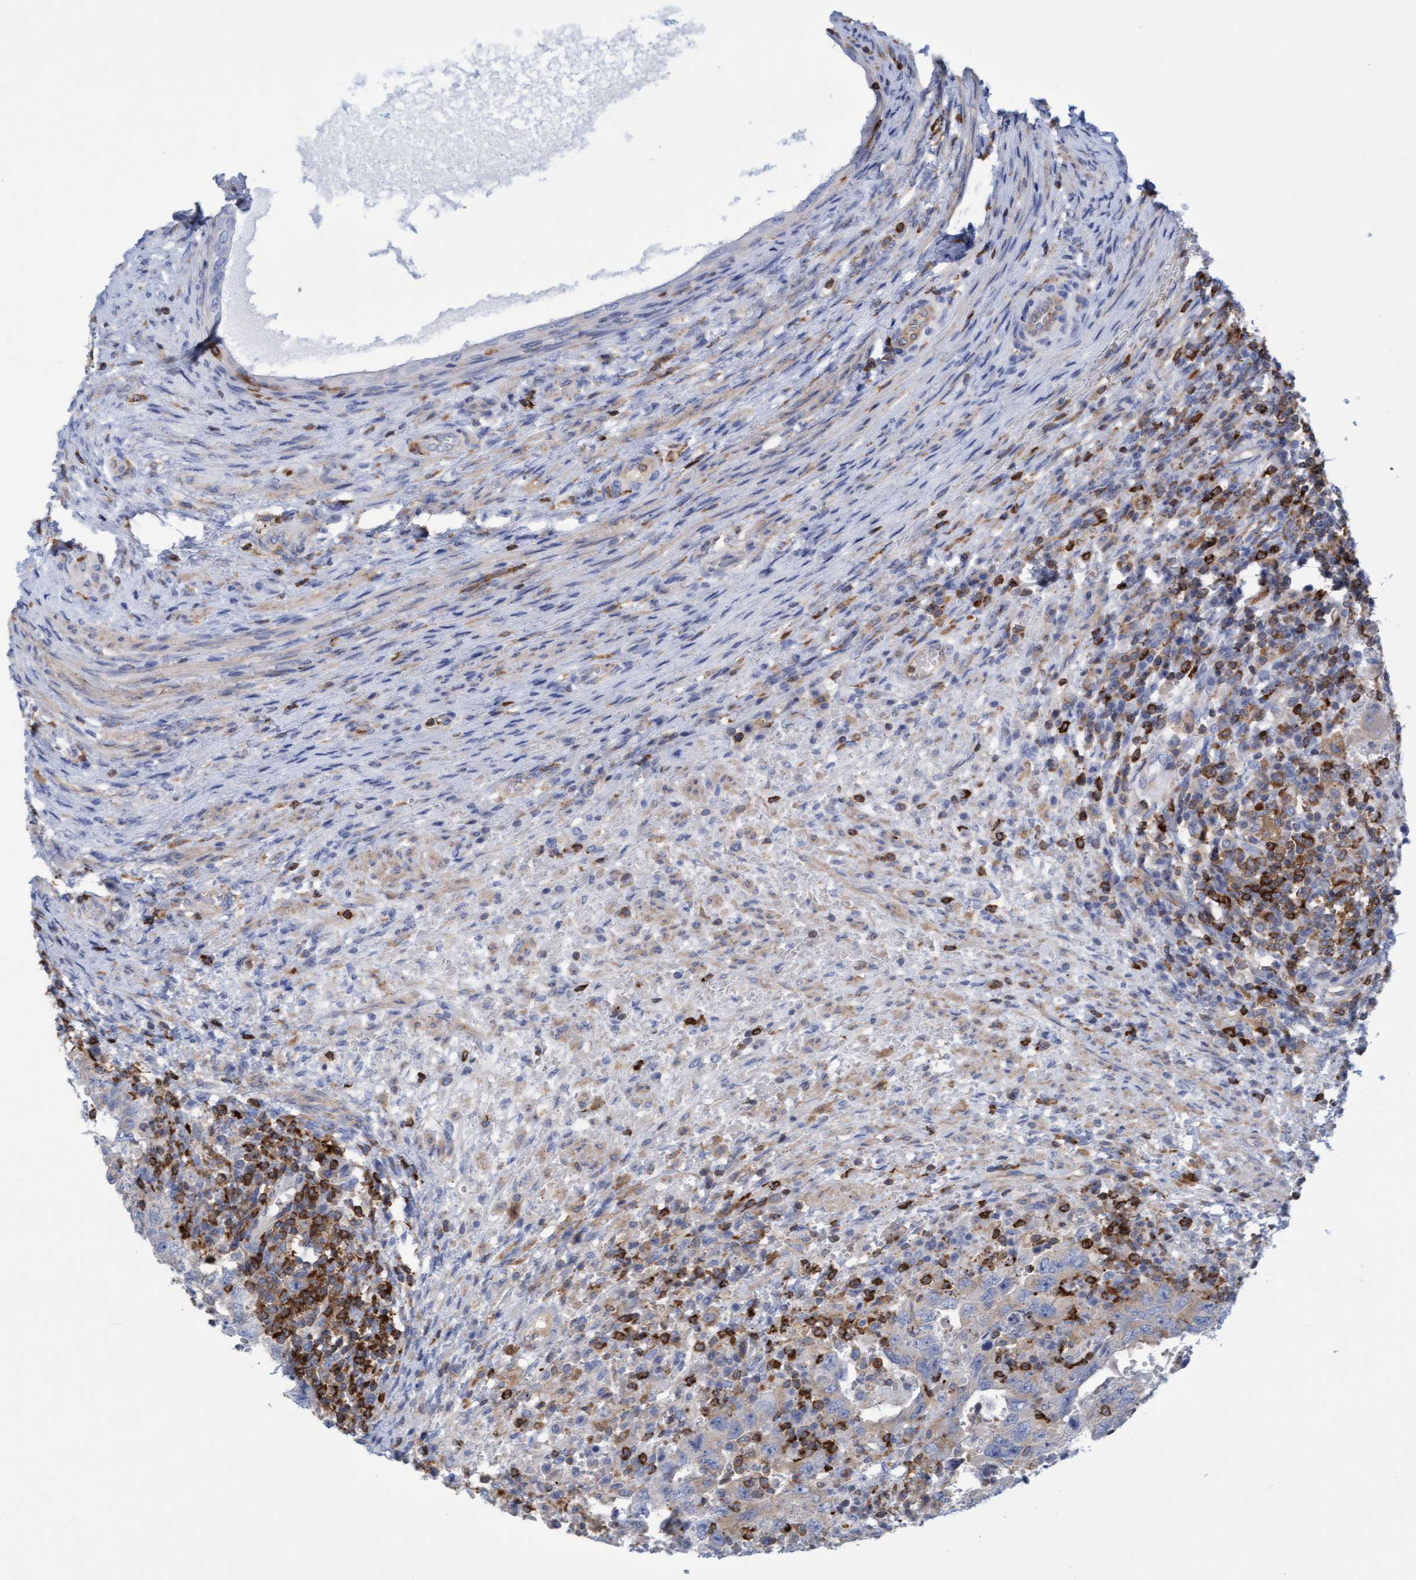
{"staining": {"intensity": "negative", "quantity": "none", "location": "none"}, "tissue": "testis cancer", "cell_type": "Tumor cells", "image_type": "cancer", "snomed": [{"axis": "morphology", "description": "Carcinoma, Embryonal, NOS"}, {"axis": "topography", "description": "Testis"}], "caption": "A high-resolution photomicrograph shows immunohistochemistry (IHC) staining of testis embryonal carcinoma, which reveals no significant staining in tumor cells. (DAB (3,3'-diaminobenzidine) immunohistochemistry visualized using brightfield microscopy, high magnification).", "gene": "FNBP1", "patient": {"sex": "male", "age": 26}}